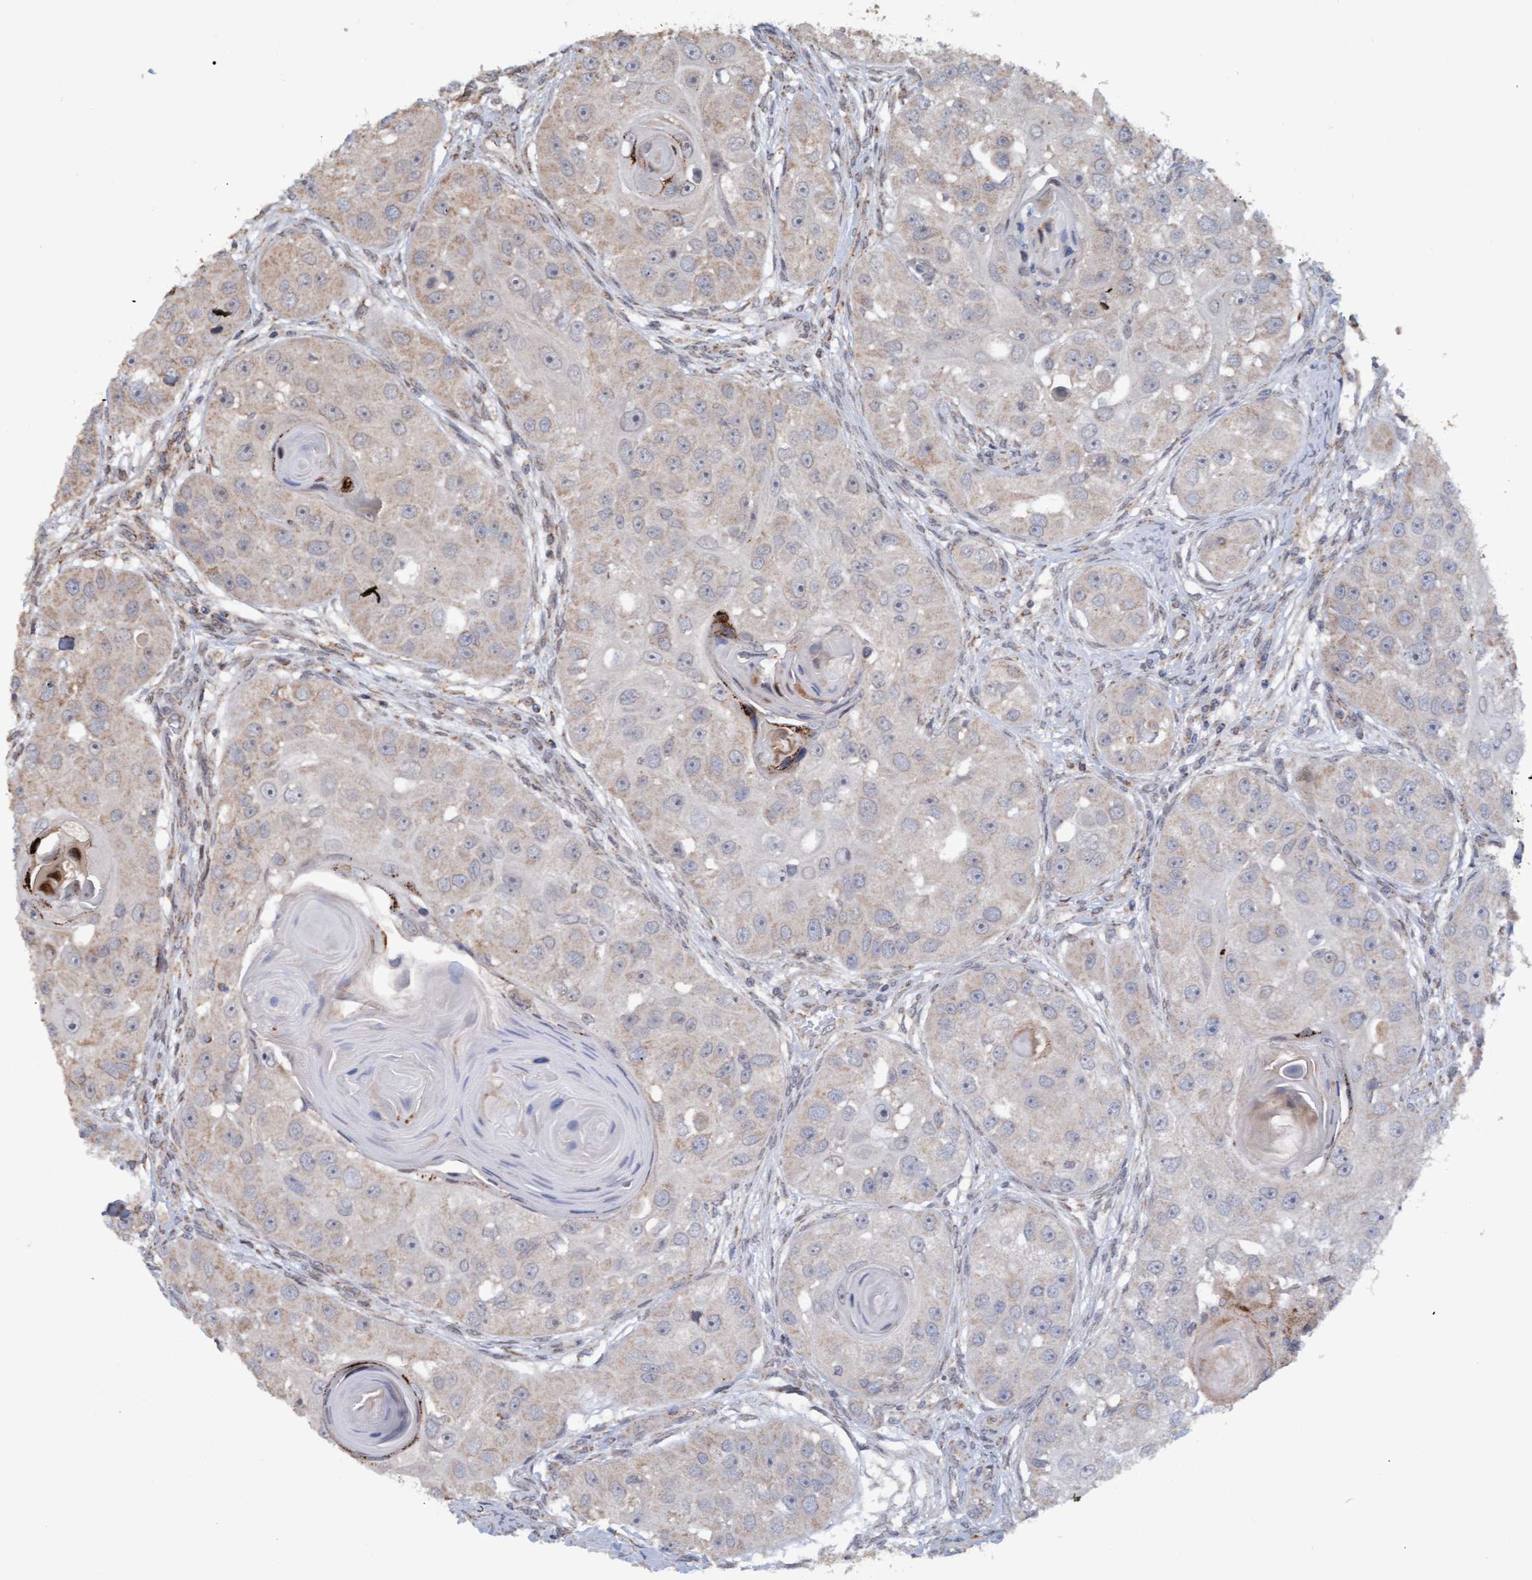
{"staining": {"intensity": "weak", "quantity": "<25%", "location": "cytoplasmic/membranous"}, "tissue": "head and neck cancer", "cell_type": "Tumor cells", "image_type": "cancer", "snomed": [{"axis": "morphology", "description": "Normal tissue, NOS"}, {"axis": "morphology", "description": "Squamous cell carcinoma, NOS"}, {"axis": "topography", "description": "Skeletal muscle"}, {"axis": "topography", "description": "Head-Neck"}], "caption": "An immunohistochemistry (IHC) photomicrograph of head and neck squamous cell carcinoma is shown. There is no staining in tumor cells of head and neck squamous cell carcinoma.", "gene": "MGLL", "patient": {"sex": "male", "age": 51}}